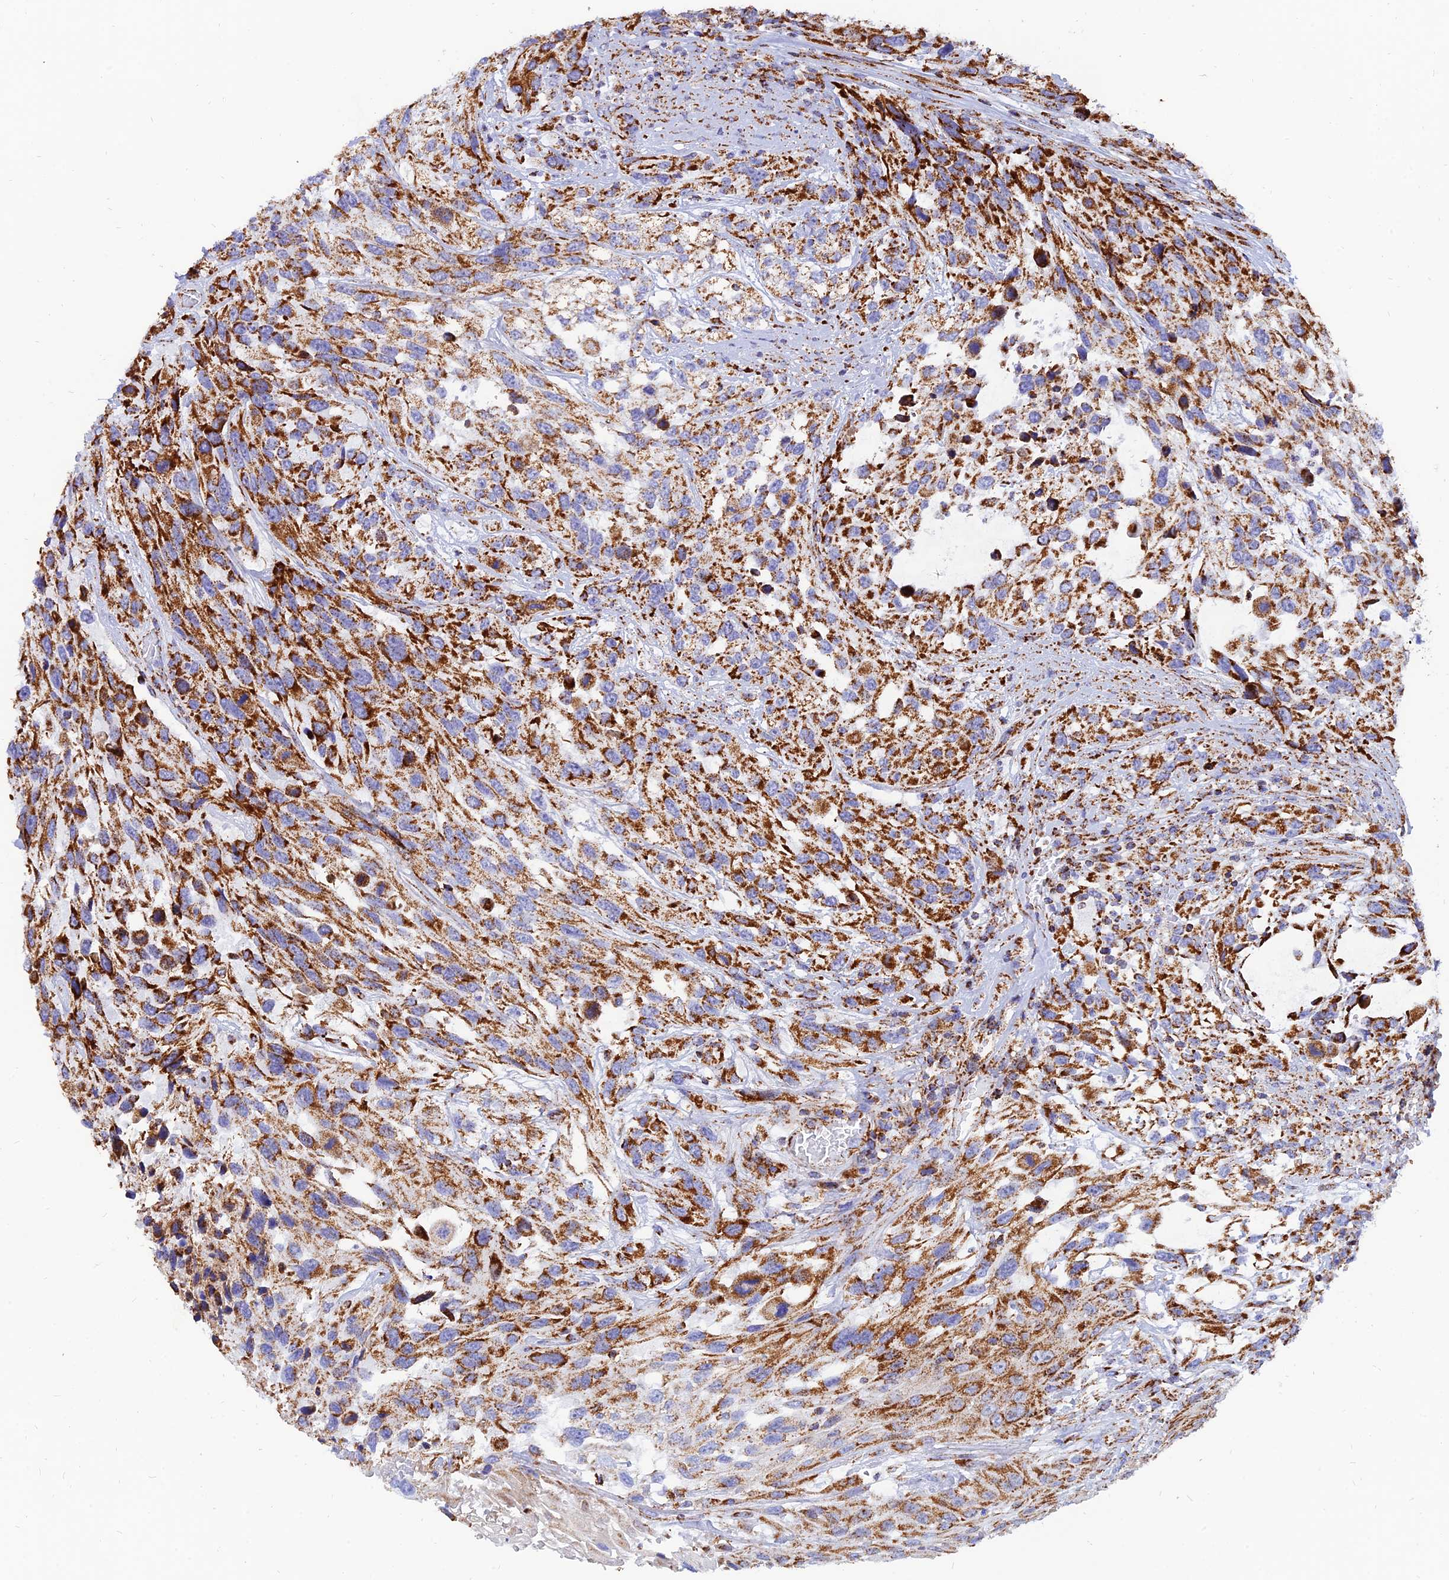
{"staining": {"intensity": "strong", "quantity": ">75%", "location": "cytoplasmic/membranous"}, "tissue": "urothelial cancer", "cell_type": "Tumor cells", "image_type": "cancer", "snomed": [{"axis": "morphology", "description": "Urothelial carcinoma, High grade"}, {"axis": "topography", "description": "Urinary bladder"}], "caption": "A photomicrograph of urothelial carcinoma (high-grade) stained for a protein shows strong cytoplasmic/membranous brown staining in tumor cells. (DAB (3,3'-diaminobenzidine) IHC, brown staining for protein, blue staining for nuclei).", "gene": "NDUFB6", "patient": {"sex": "female", "age": 70}}